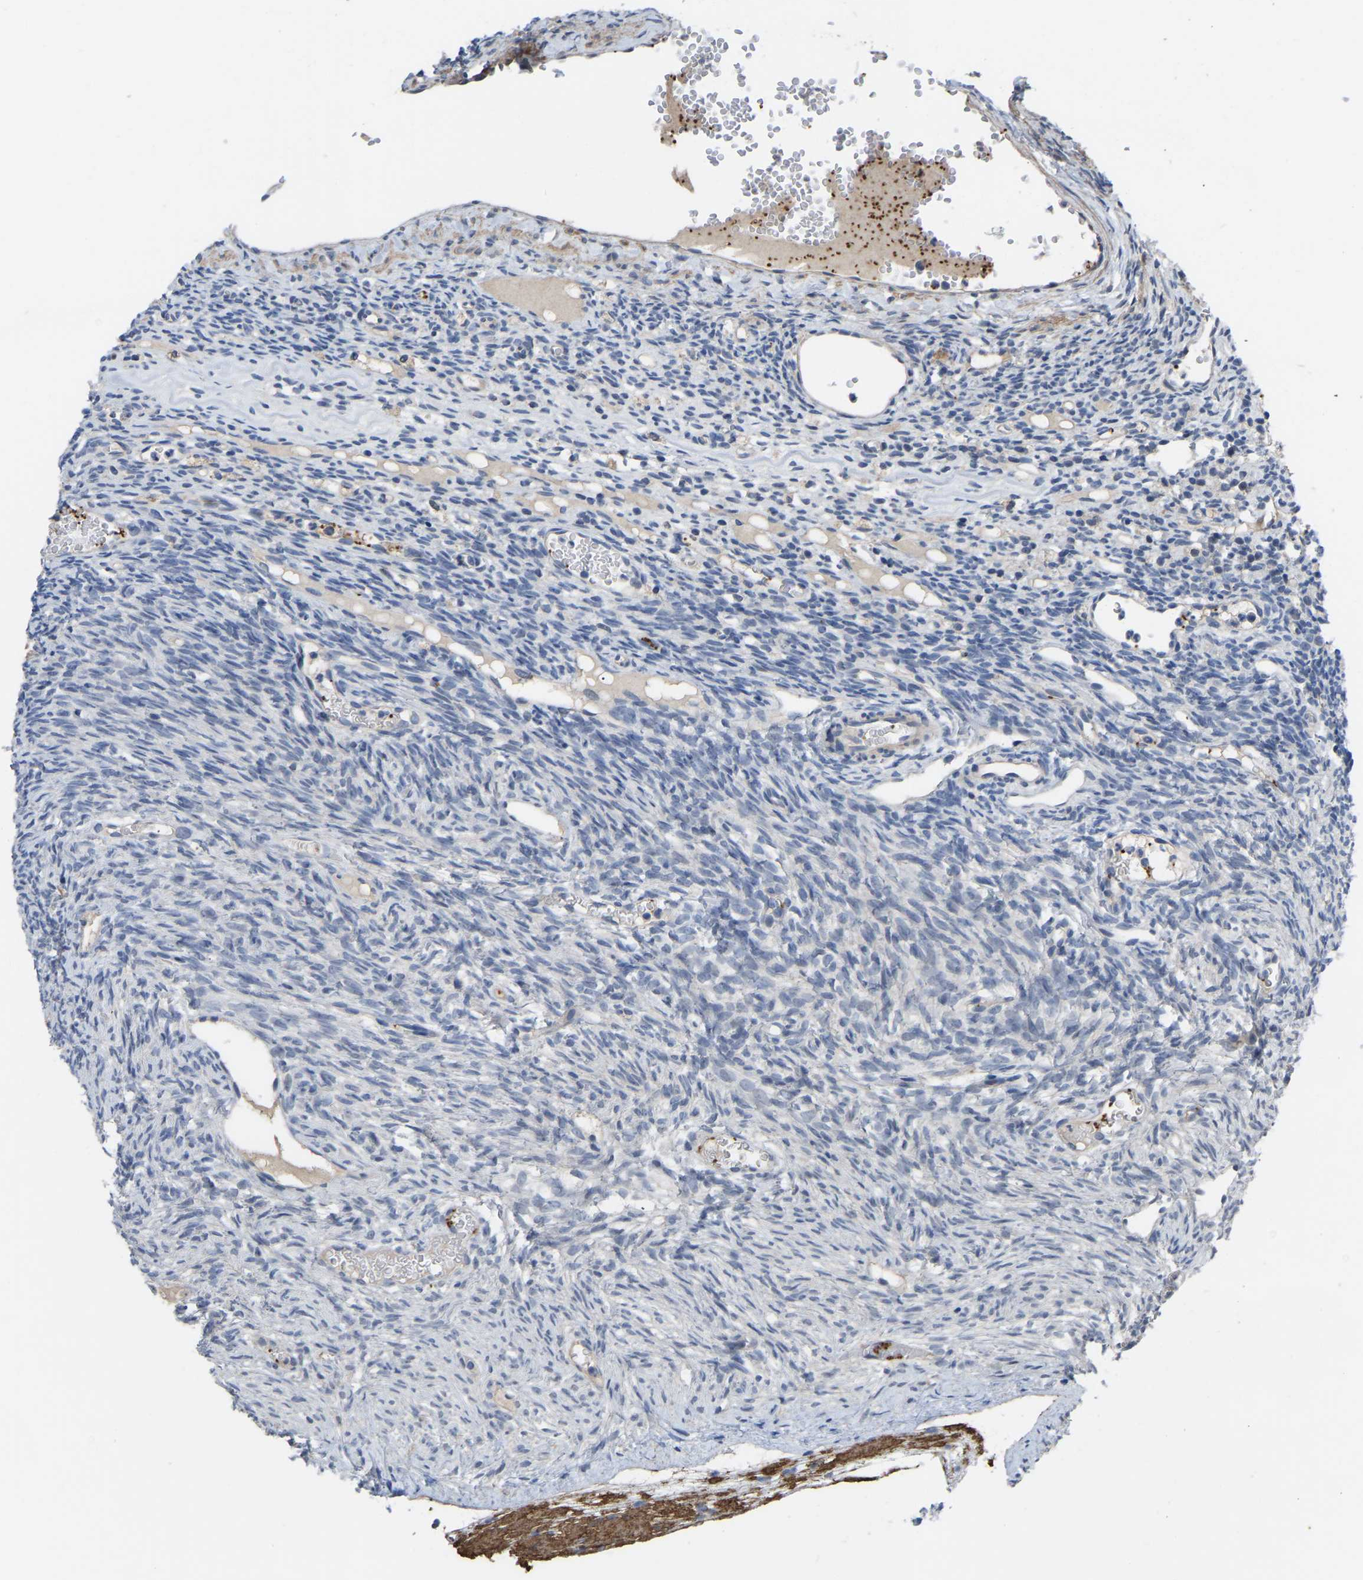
{"staining": {"intensity": "negative", "quantity": "none", "location": "none"}, "tissue": "ovary", "cell_type": "Follicle cells", "image_type": "normal", "snomed": [{"axis": "morphology", "description": "Normal tissue, NOS"}, {"axis": "topography", "description": "Ovary"}], "caption": "This is a image of immunohistochemistry (IHC) staining of benign ovary, which shows no expression in follicle cells.", "gene": "ZNF449", "patient": {"sex": "female", "age": 33}}